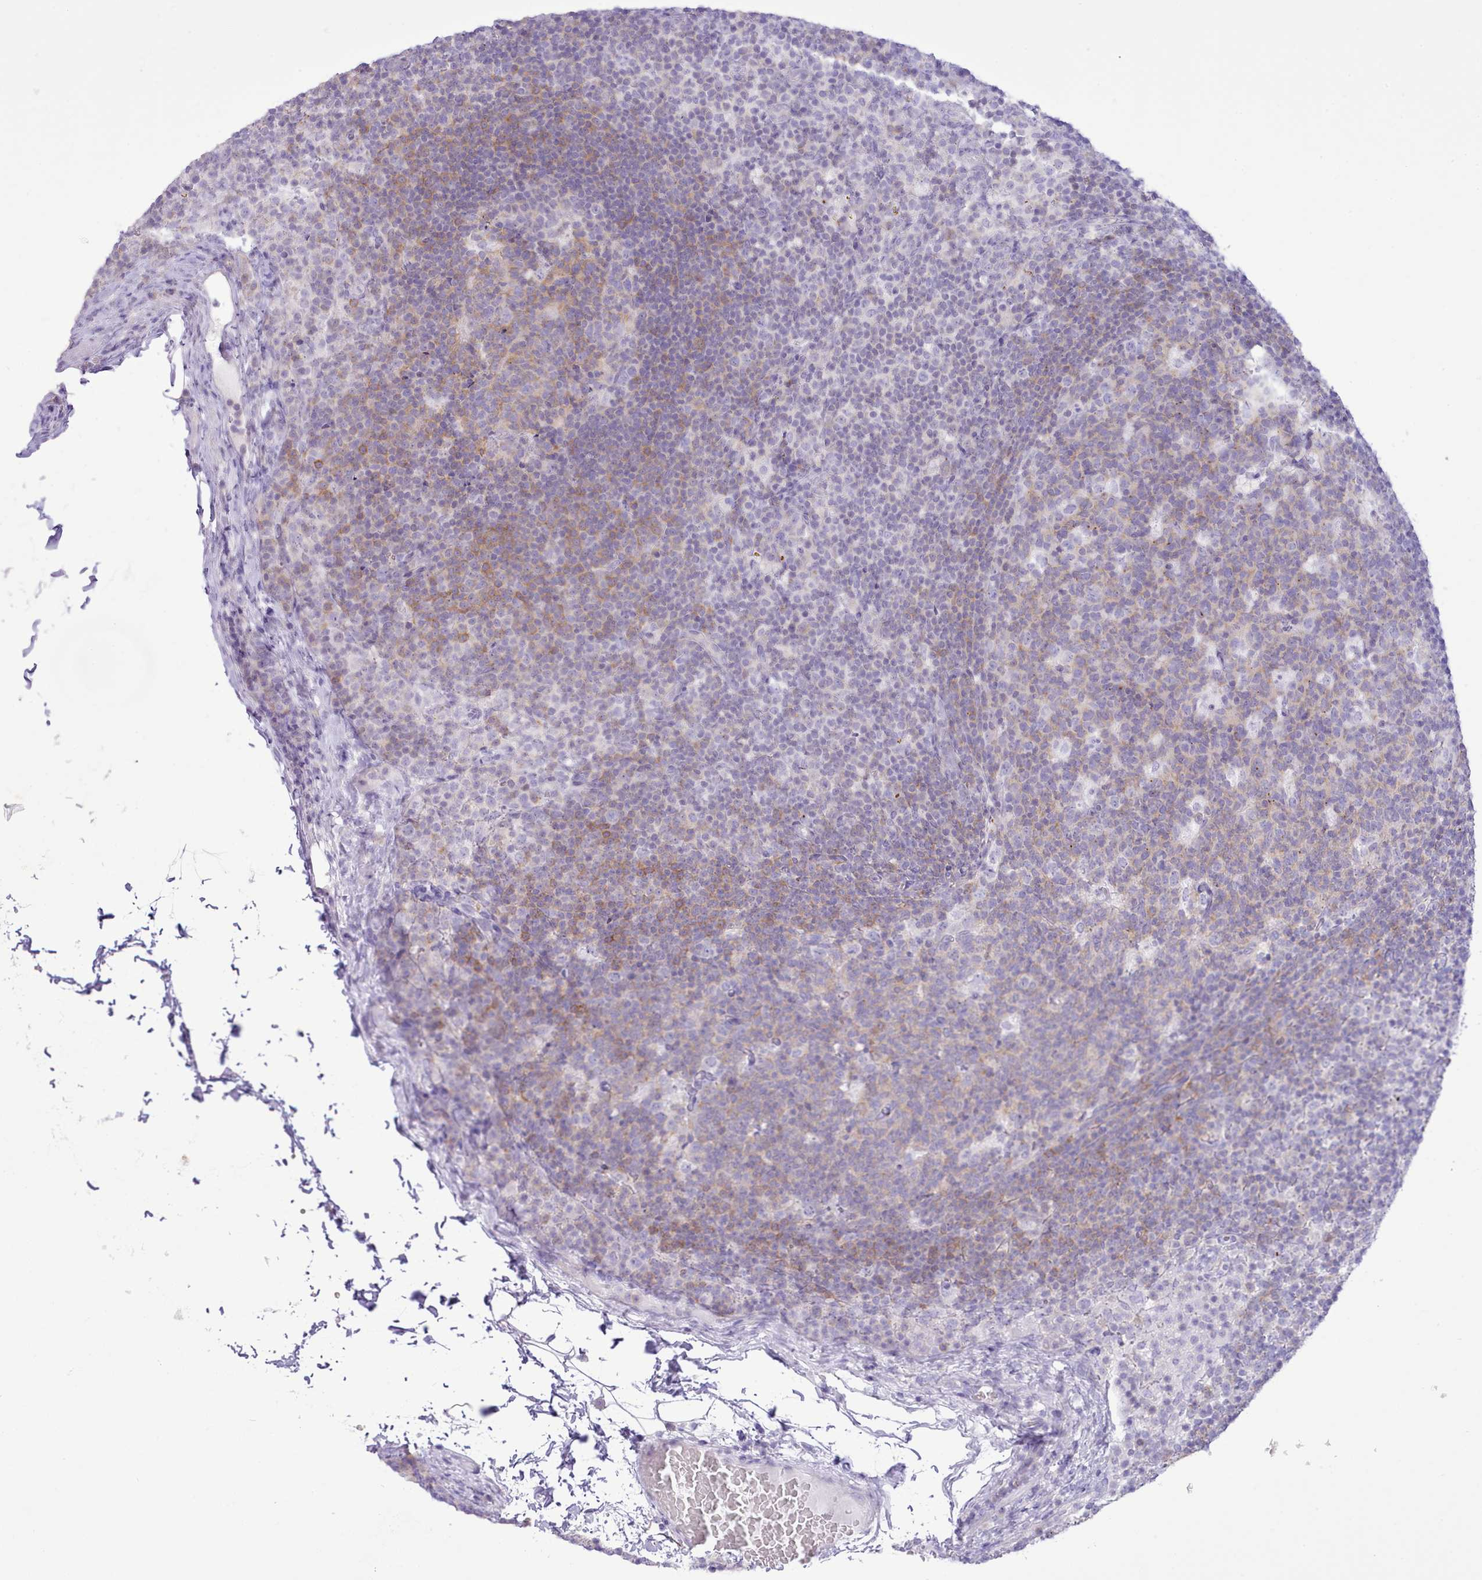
{"staining": {"intensity": "weak", "quantity": "<25%", "location": "cytoplasmic/membranous"}, "tissue": "lymph node", "cell_type": "Germinal center cells", "image_type": "normal", "snomed": [{"axis": "morphology", "description": "Normal tissue, NOS"}, {"axis": "topography", "description": "Lymph node"}], "caption": "The image exhibits no significant staining in germinal center cells of lymph node.", "gene": "MDFI", "patient": {"sex": "female", "age": 31}}